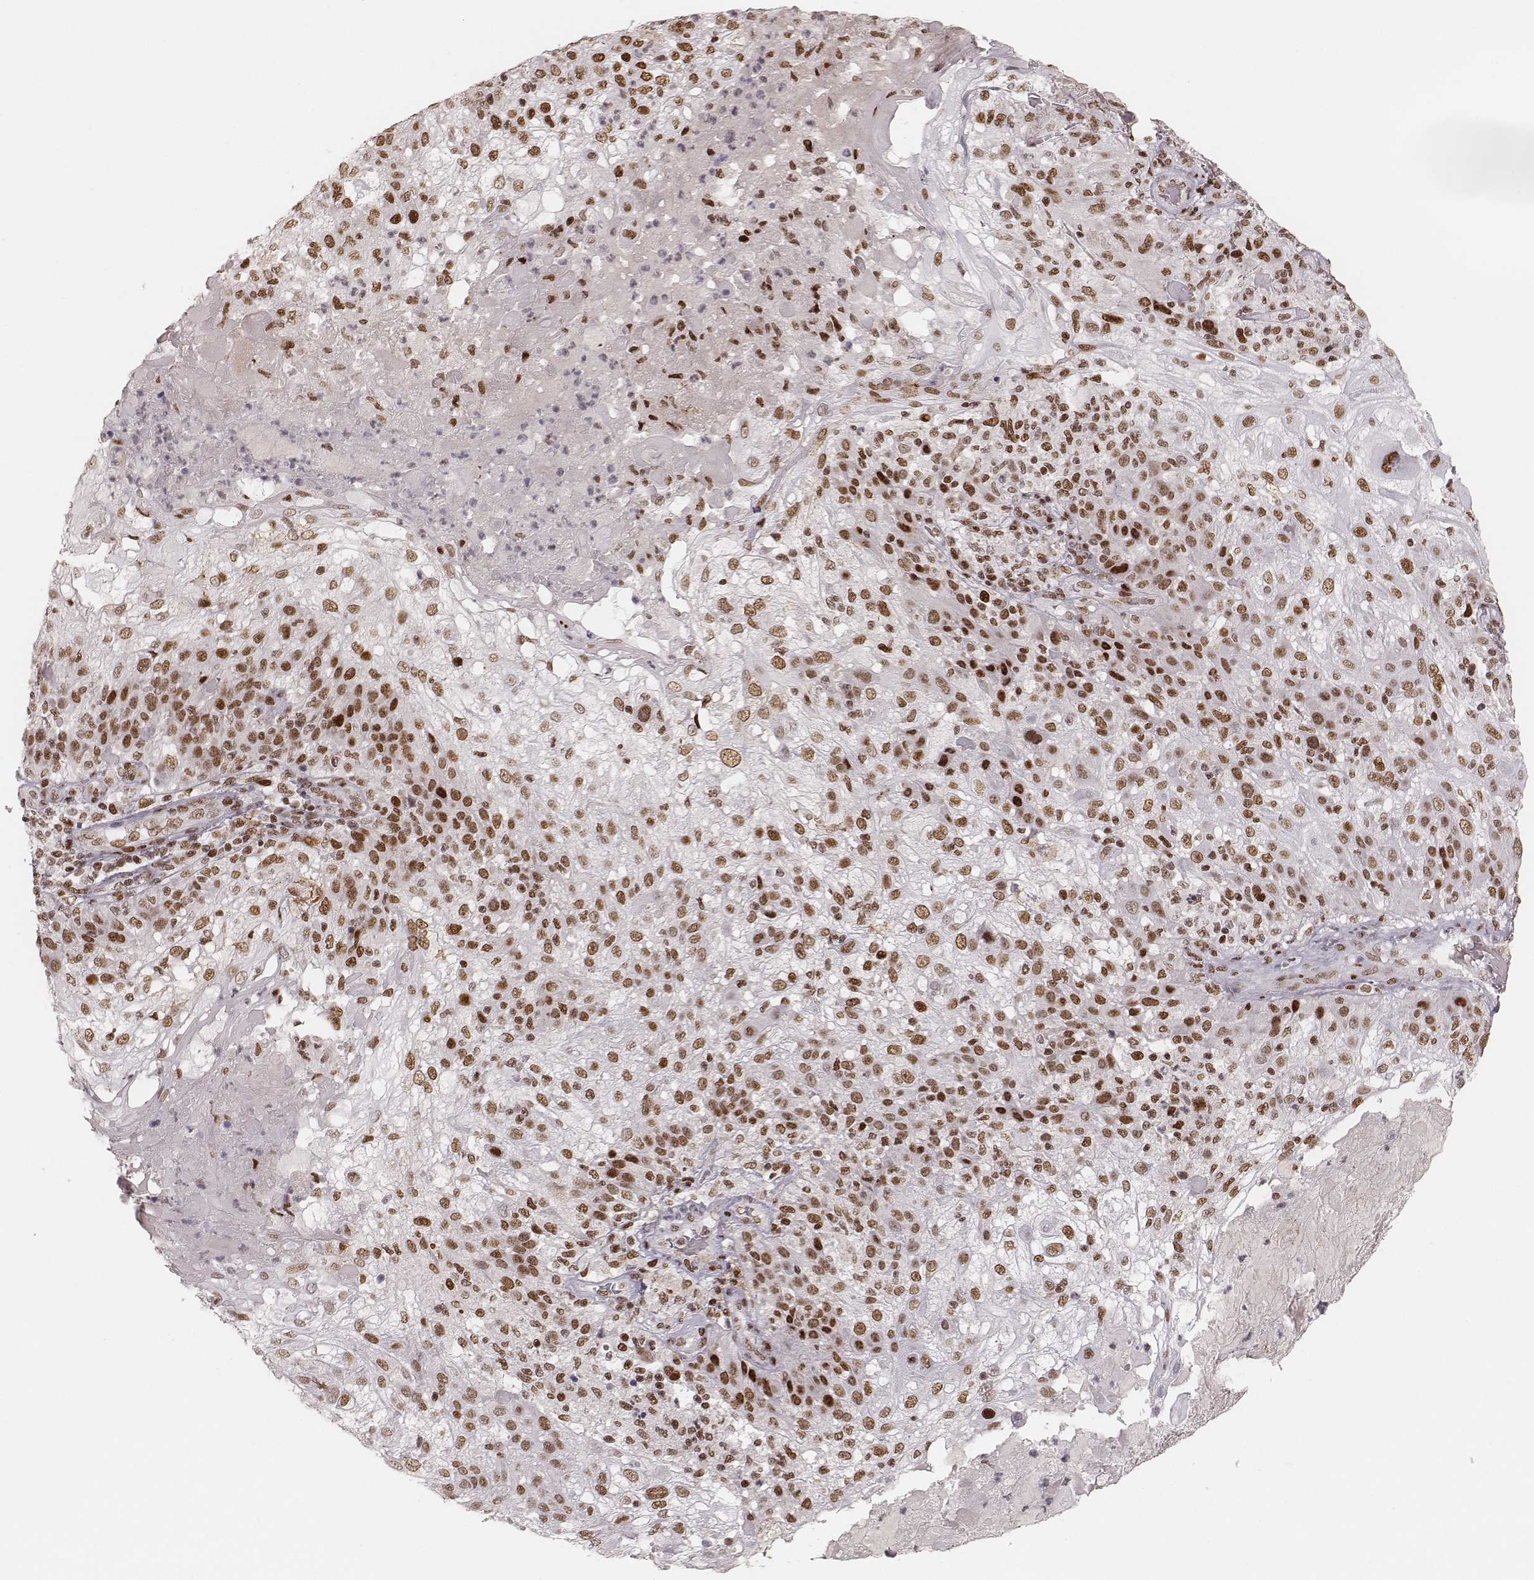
{"staining": {"intensity": "moderate", "quantity": ">75%", "location": "nuclear"}, "tissue": "skin cancer", "cell_type": "Tumor cells", "image_type": "cancer", "snomed": [{"axis": "morphology", "description": "Normal tissue, NOS"}, {"axis": "morphology", "description": "Squamous cell carcinoma, NOS"}, {"axis": "topography", "description": "Skin"}], "caption": "Immunohistochemical staining of human skin cancer demonstrates medium levels of moderate nuclear protein expression in approximately >75% of tumor cells.", "gene": "HNRNPC", "patient": {"sex": "female", "age": 83}}